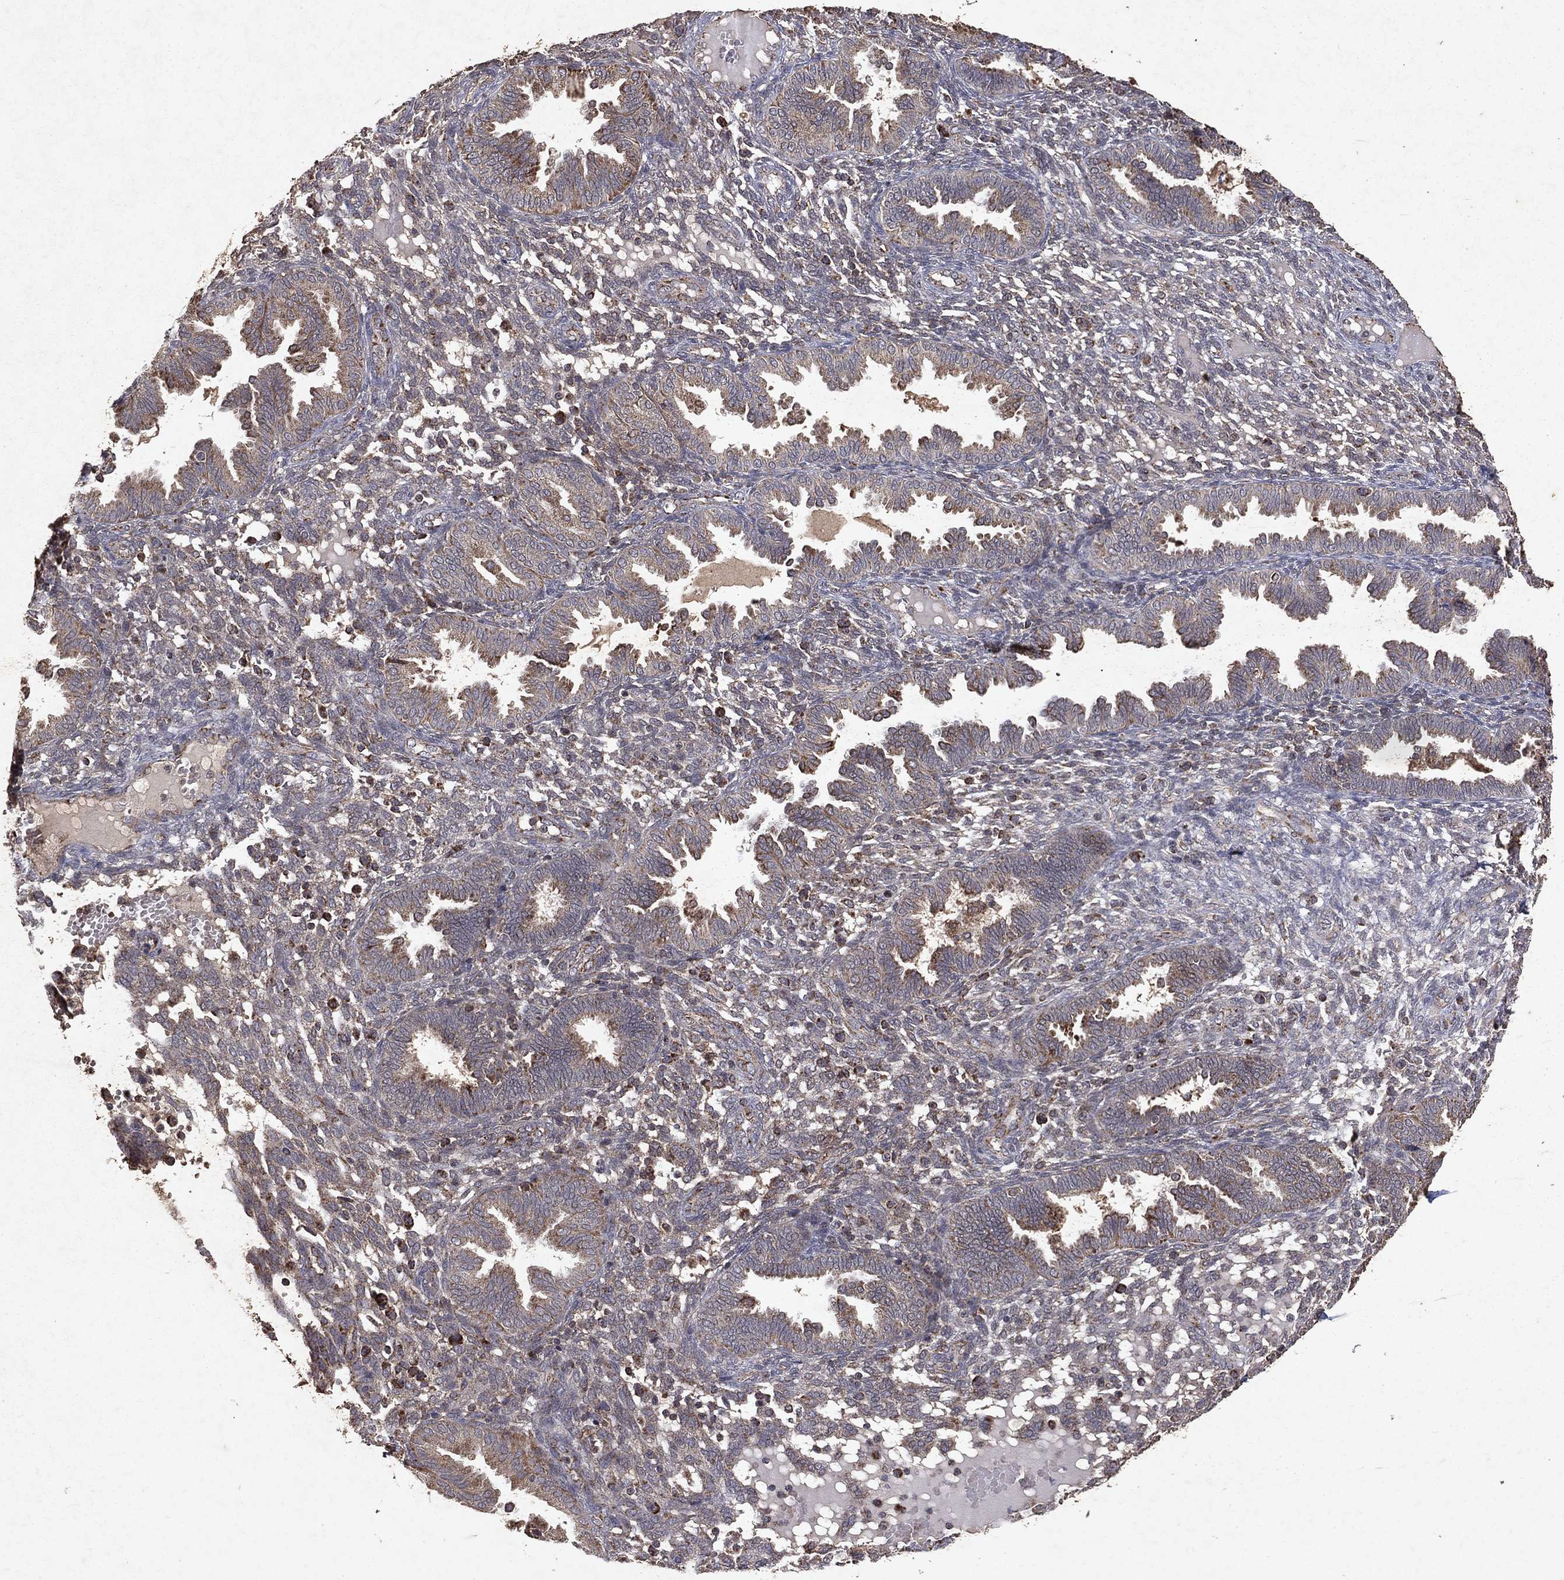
{"staining": {"intensity": "negative", "quantity": "none", "location": "none"}, "tissue": "endometrium", "cell_type": "Cells in endometrial stroma", "image_type": "normal", "snomed": [{"axis": "morphology", "description": "Normal tissue, NOS"}, {"axis": "topography", "description": "Endometrium"}], "caption": "This is a image of immunohistochemistry (IHC) staining of benign endometrium, which shows no expression in cells in endometrial stroma. (Brightfield microscopy of DAB IHC at high magnification).", "gene": "PYROXD2", "patient": {"sex": "female", "age": 42}}